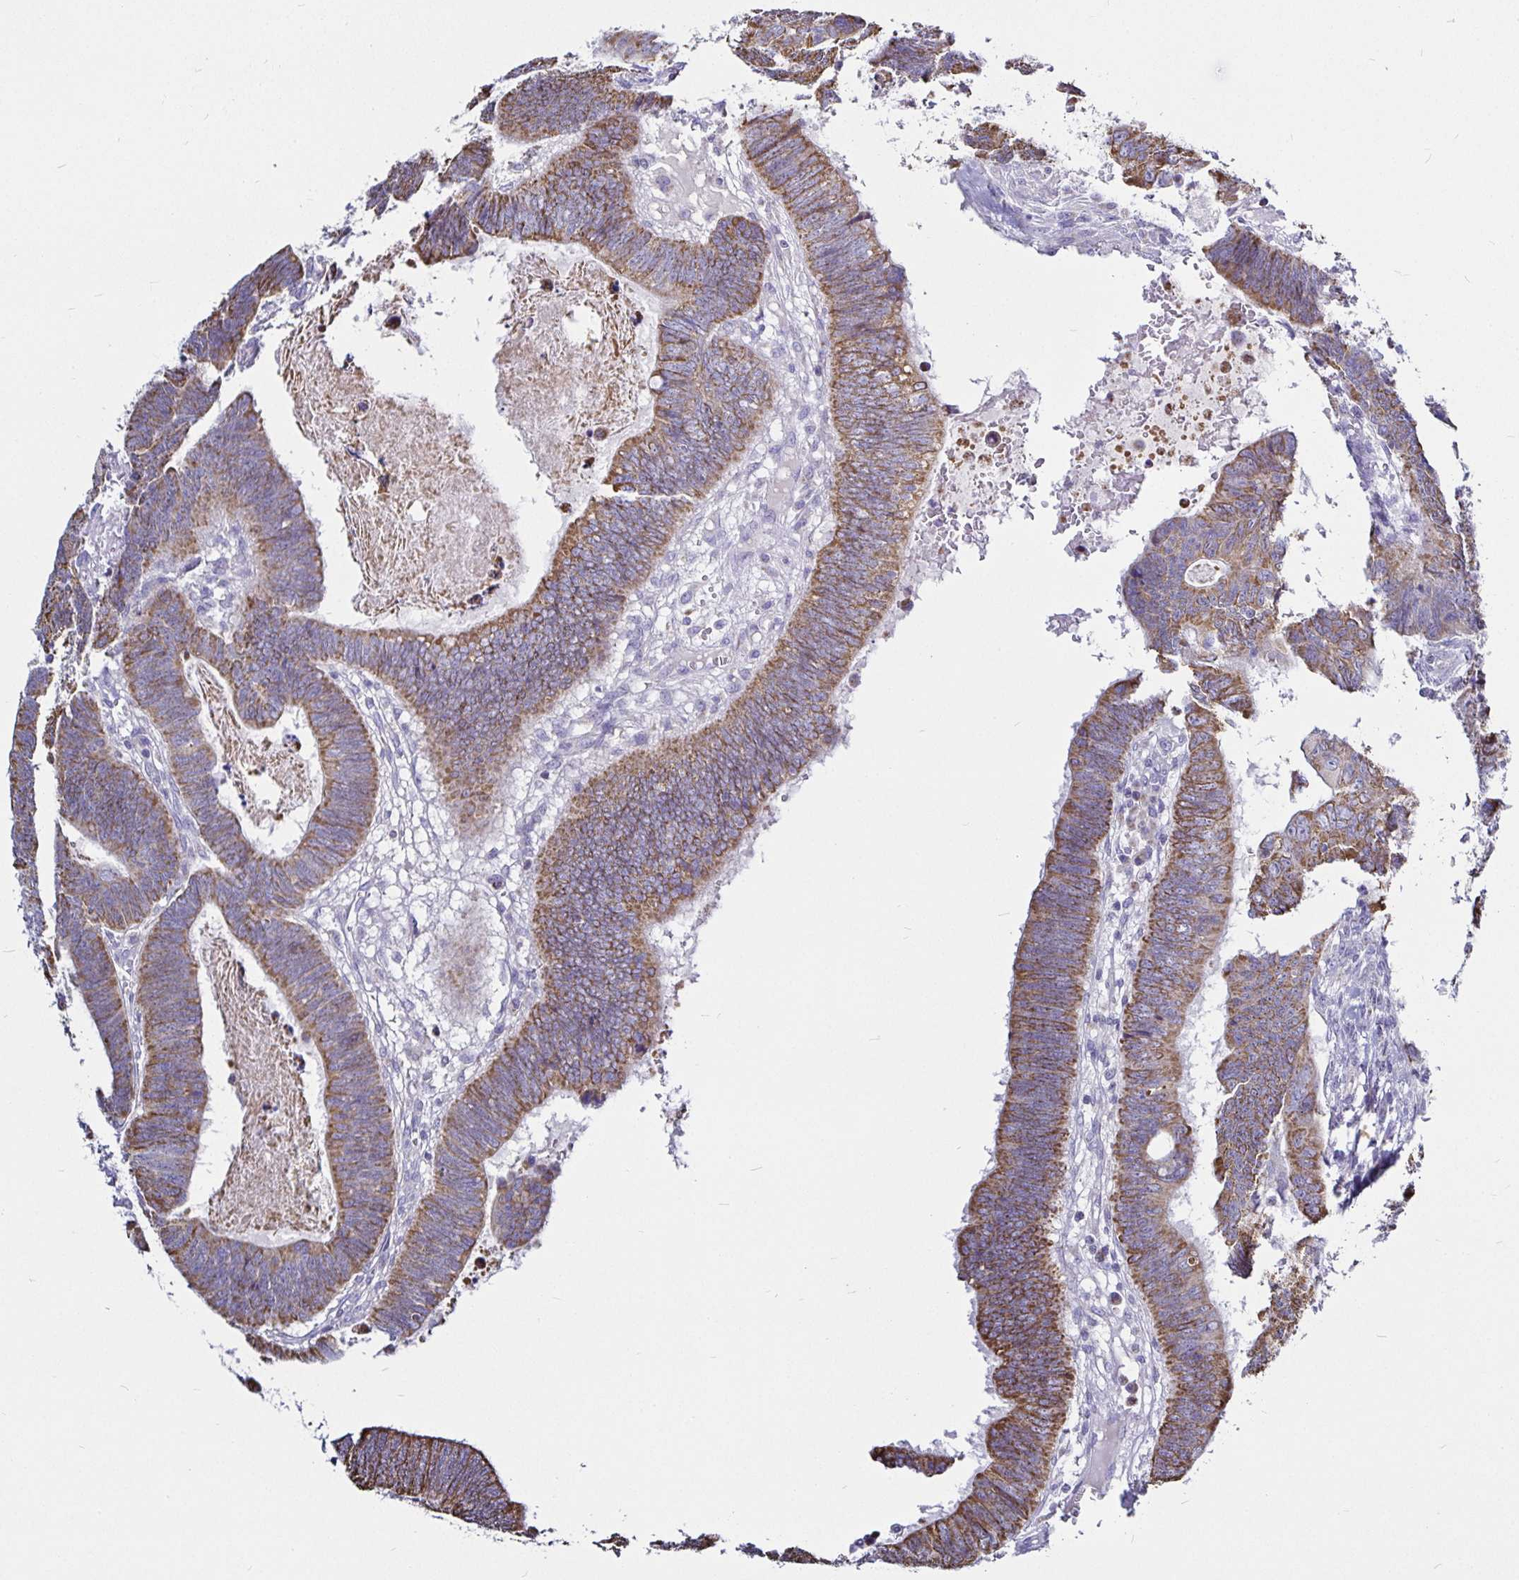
{"staining": {"intensity": "moderate", "quantity": "25%-75%", "location": "cytoplasmic/membranous"}, "tissue": "colorectal cancer", "cell_type": "Tumor cells", "image_type": "cancer", "snomed": [{"axis": "morphology", "description": "Adenocarcinoma, NOS"}, {"axis": "topography", "description": "Colon"}], "caption": "Colorectal adenocarcinoma was stained to show a protein in brown. There is medium levels of moderate cytoplasmic/membranous expression in about 25%-75% of tumor cells. (Brightfield microscopy of DAB IHC at high magnification).", "gene": "PGAM2", "patient": {"sex": "male", "age": 62}}